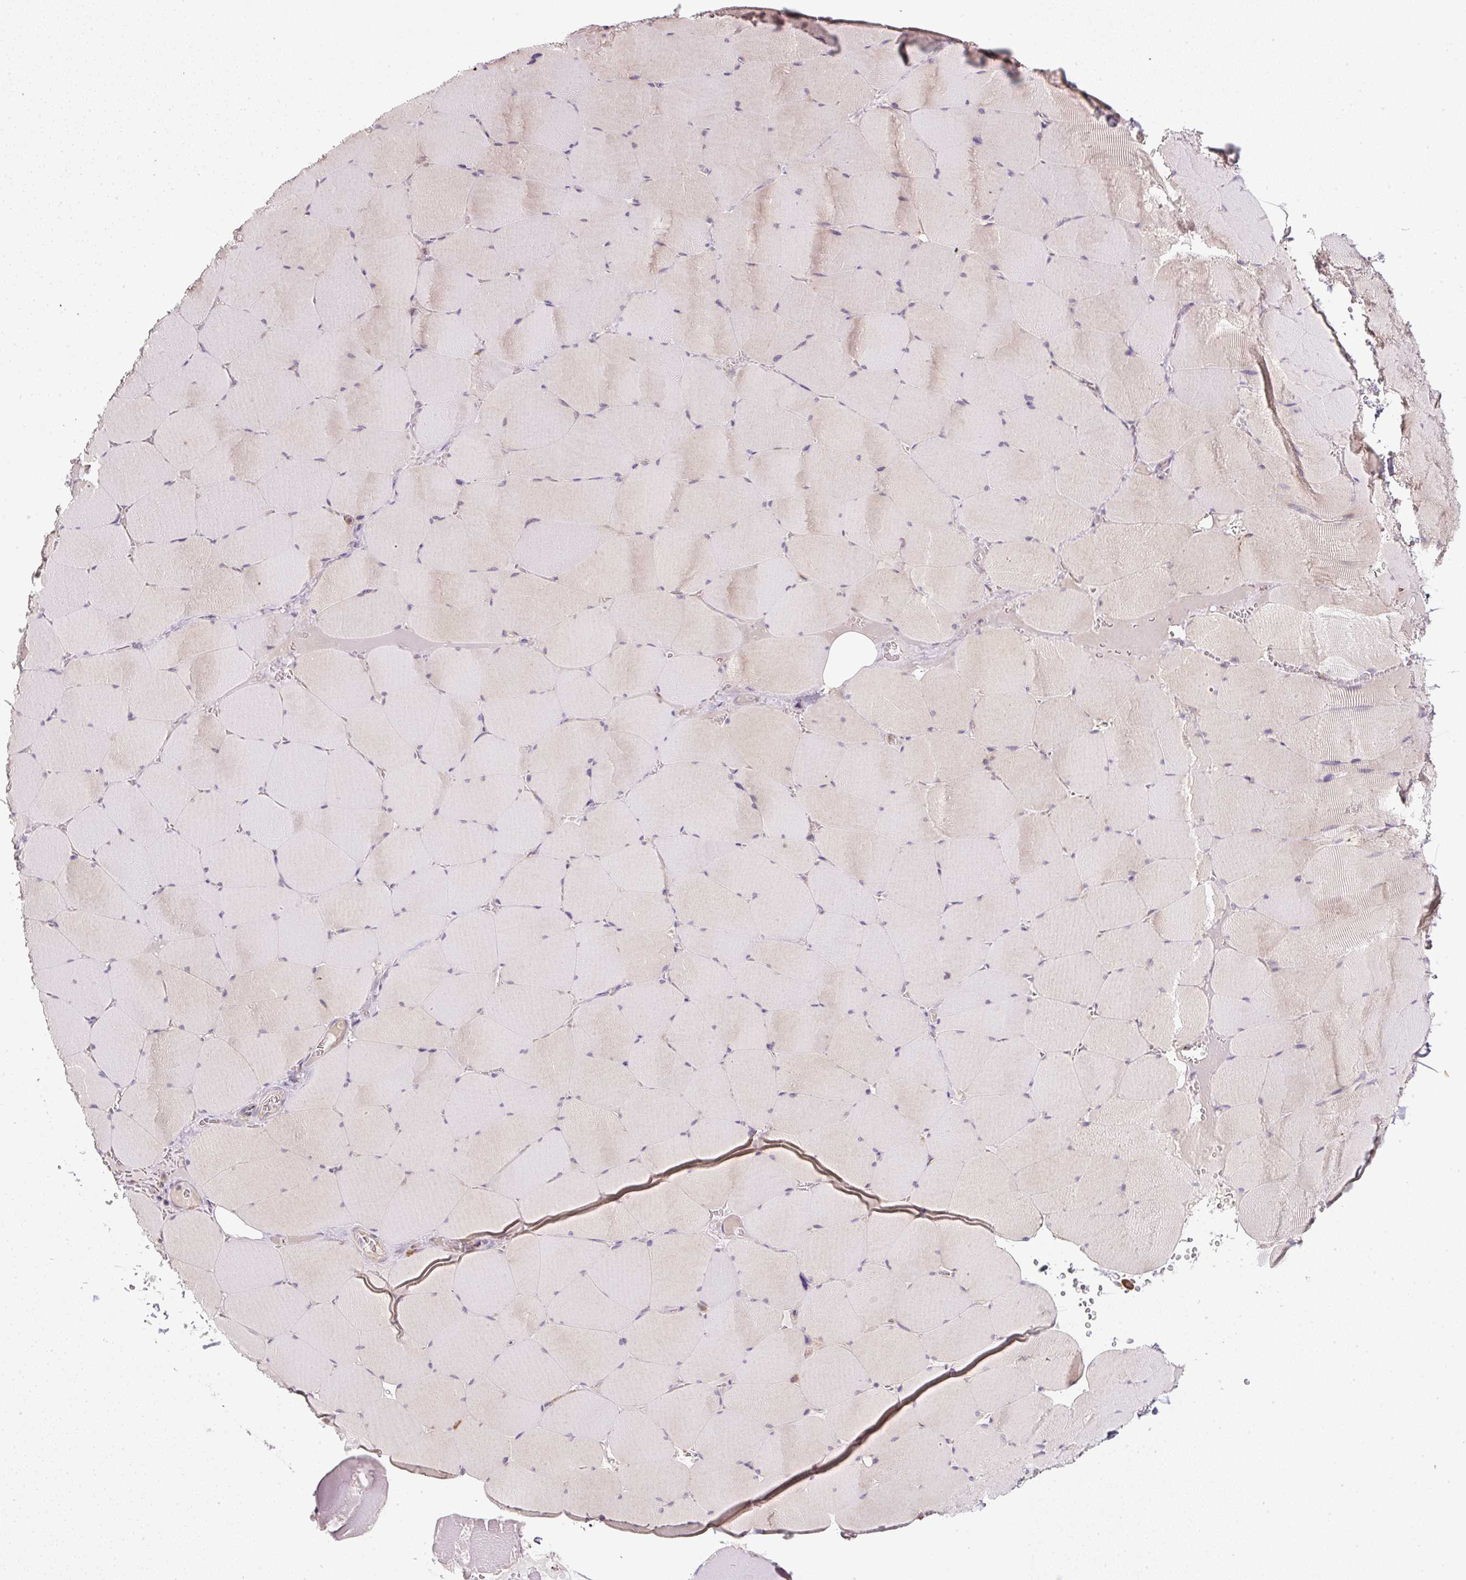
{"staining": {"intensity": "weak", "quantity": "25%-75%", "location": "cytoplasmic/membranous"}, "tissue": "skeletal muscle", "cell_type": "Myocytes", "image_type": "normal", "snomed": [{"axis": "morphology", "description": "Normal tissue, NOS"}, {"axis": "topography", "description": "Skeletal muscle"}, {"axis": "topography", "description": "Head-Neck"}], "caption": "This is a photomicrograph of immunohistochemistry (IHC) staining of benign skeletal muscle, which shows weak staining in the cytoplasmic/membranous of myocytes.", "gene": "MLX", "patient": {"sex": "male", "age": 66}}